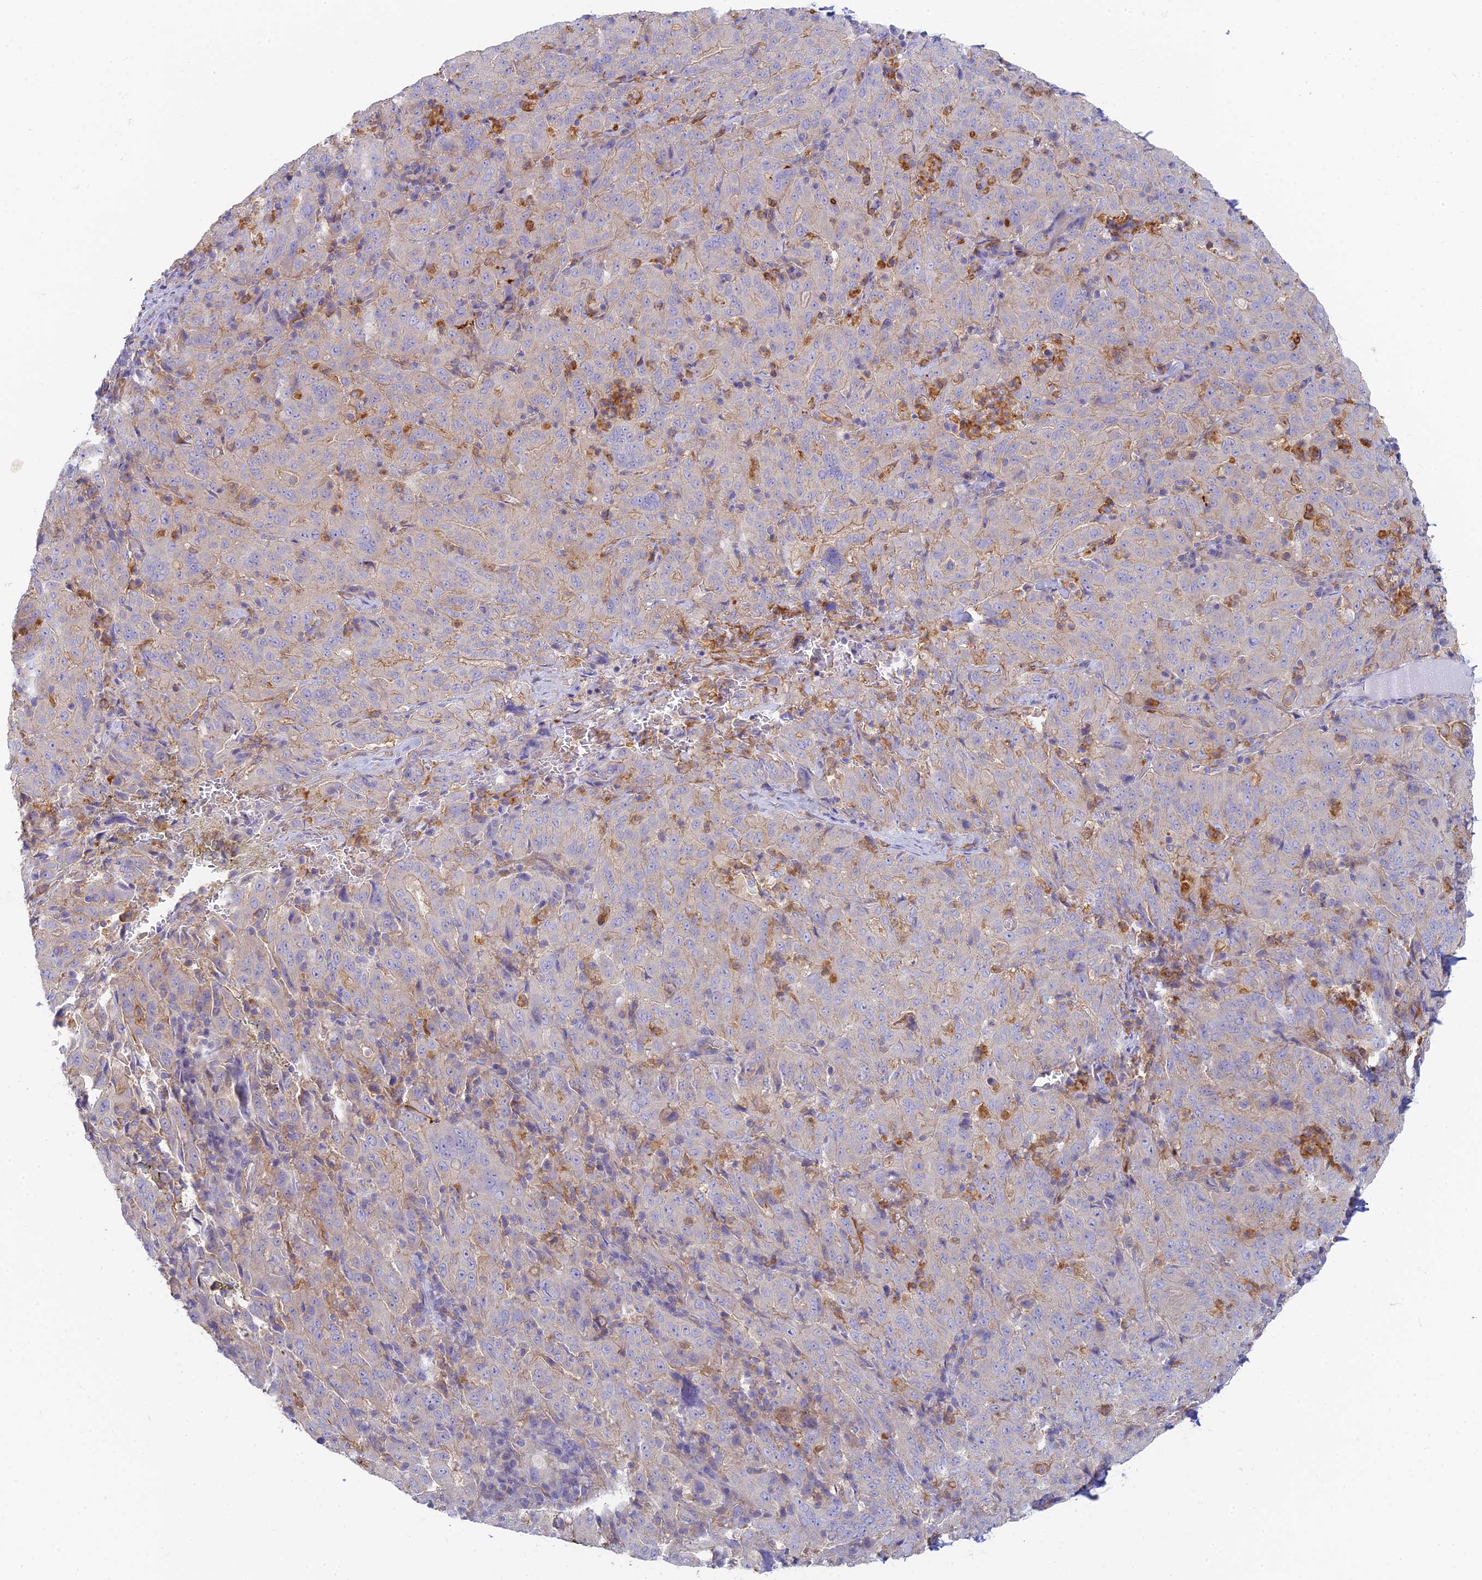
{"staining": {"intensity": "negative", "quantity": "none", "location": "none"}, "tissue": "pancreatic cancer", "cell_type": "Tumor cells", "image_type": "cancer", "snomed": [{"axis": "morphology", "description": "Adenocarcinoma, NOS"}, {"axis": "topography", "description": "Pancreas"}], "caption": "Tumor cells are negative for protein expression in human pancreatic adenocarcinoma.", "gene": "STRN4", "patient": {"sex": "male", "age": 63}}